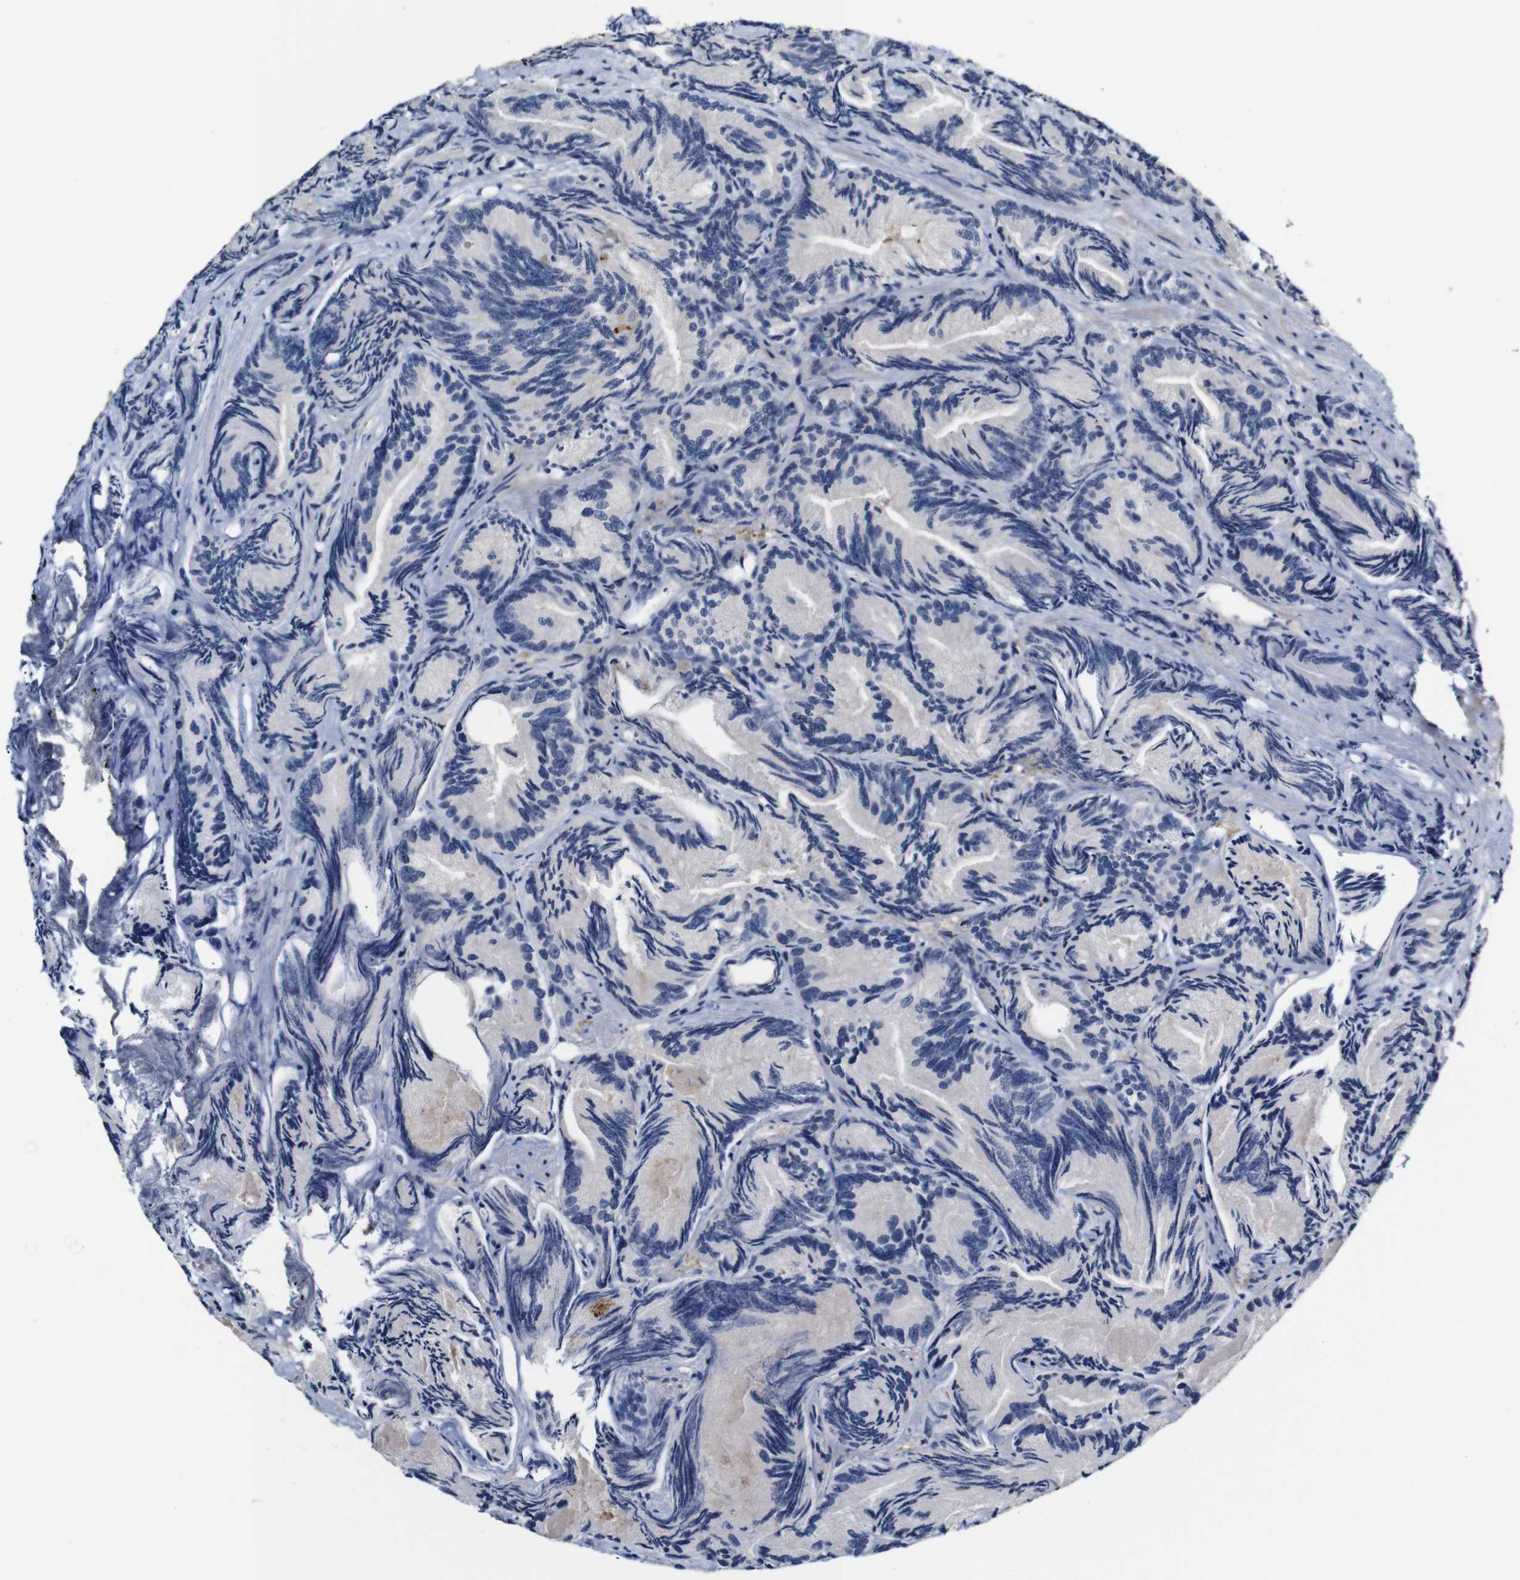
{"staining": {"intensity": "negative", "quantity": "none", "location": "none"}, "tissue": "prostate cancer", "cell_type": "Tumor cells", "image_type": "cancer", "snomed": [{"axis": "morphology", "description": "Adenocarcinoma, Low grade"}, {"axis": "topography", "description": "Prostate"}], "caption": "Tumor cells are negative for brown protein staining in low-grade adenocarcinoma (prostate). (DAB (3,3'-diaminobenzidine) immunohistochemistry with hematoxylin counter stain).", "gene": "TBC1D32", "patient": {"sex": "male", "age": 89}}